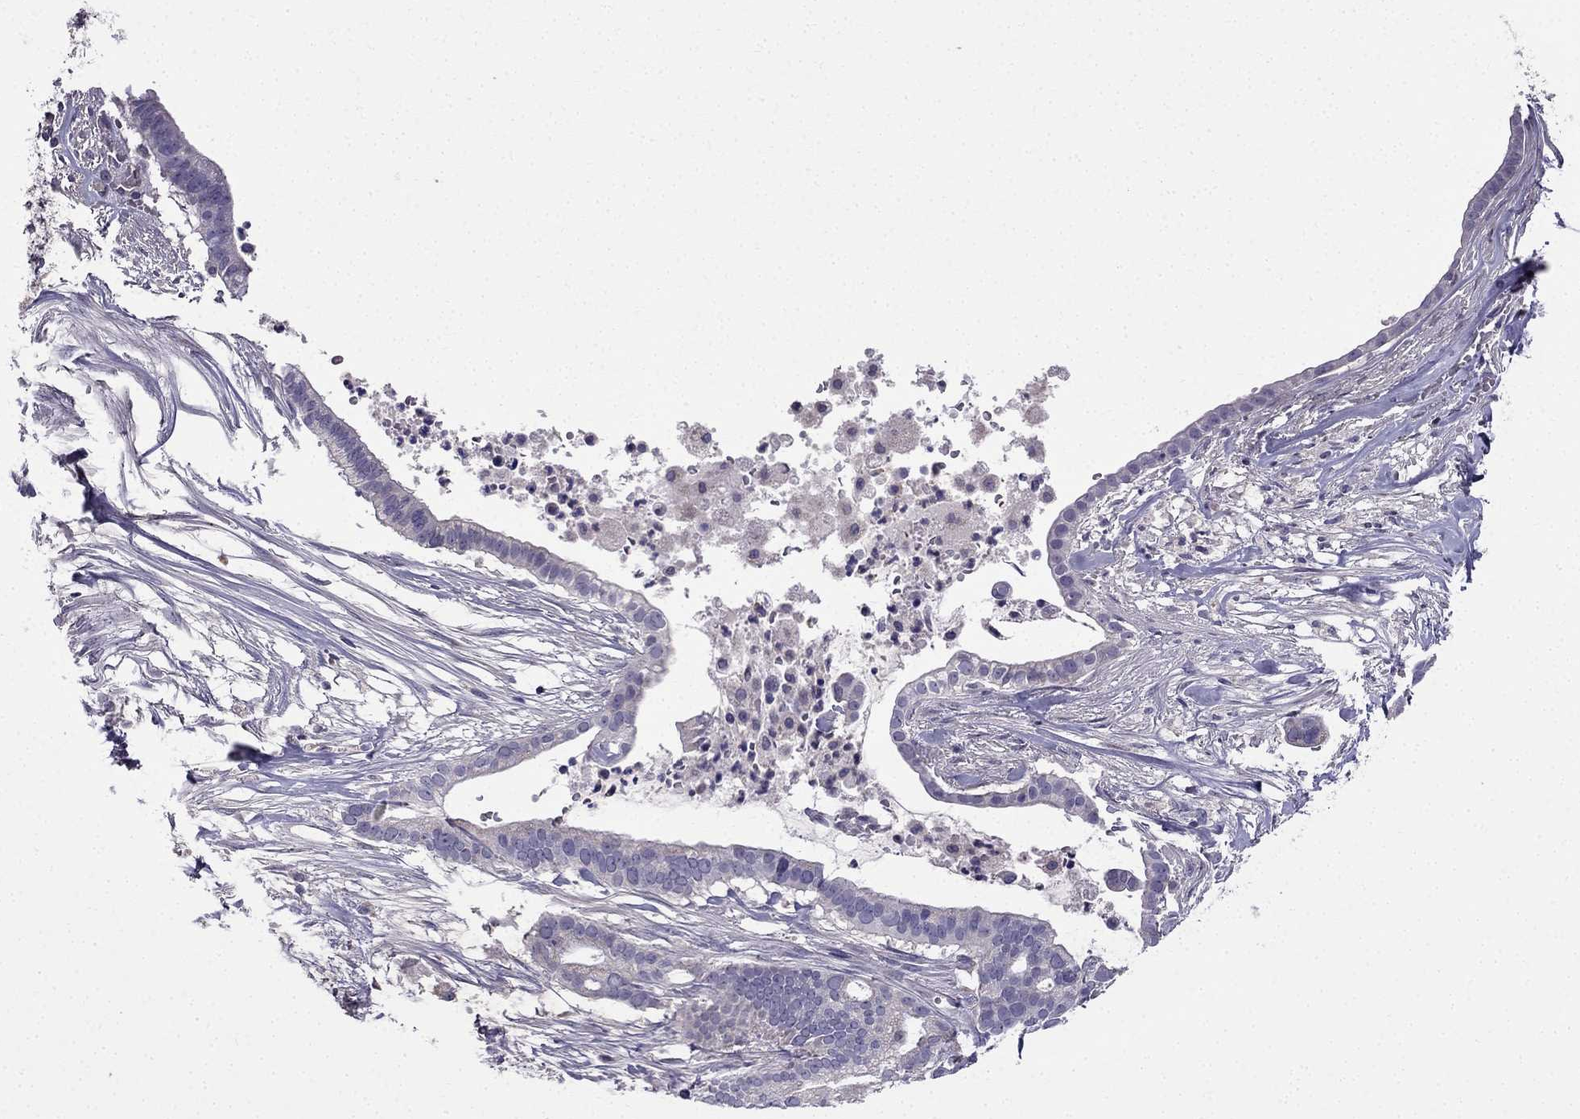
{"staining": {"intensity": "negative", "quantity": "none", "location": "none"}, "tissue": "pancreatic cancer", "cell_type": "Tumor cells", "image_type": "cancer", "snomed": [{"axis": "morphology", "description": "Adenocarcinoma, NOS"}, {"axis": "topography", "description": "Pancreas"}], "caption": "A high-resolution histopathology image shows immunohistochemistry staining of pancreatic adenocarcinoma, which demonstrates no significant positivity in tumor cells. Brightfield microscopy of immunohistochemistry (IHC) stained with DAB (brown) and hematoxylin (blue), captured at high magnification.", "gene": "SLC6A2", "patient": {"sex": "male", "age": 61}}